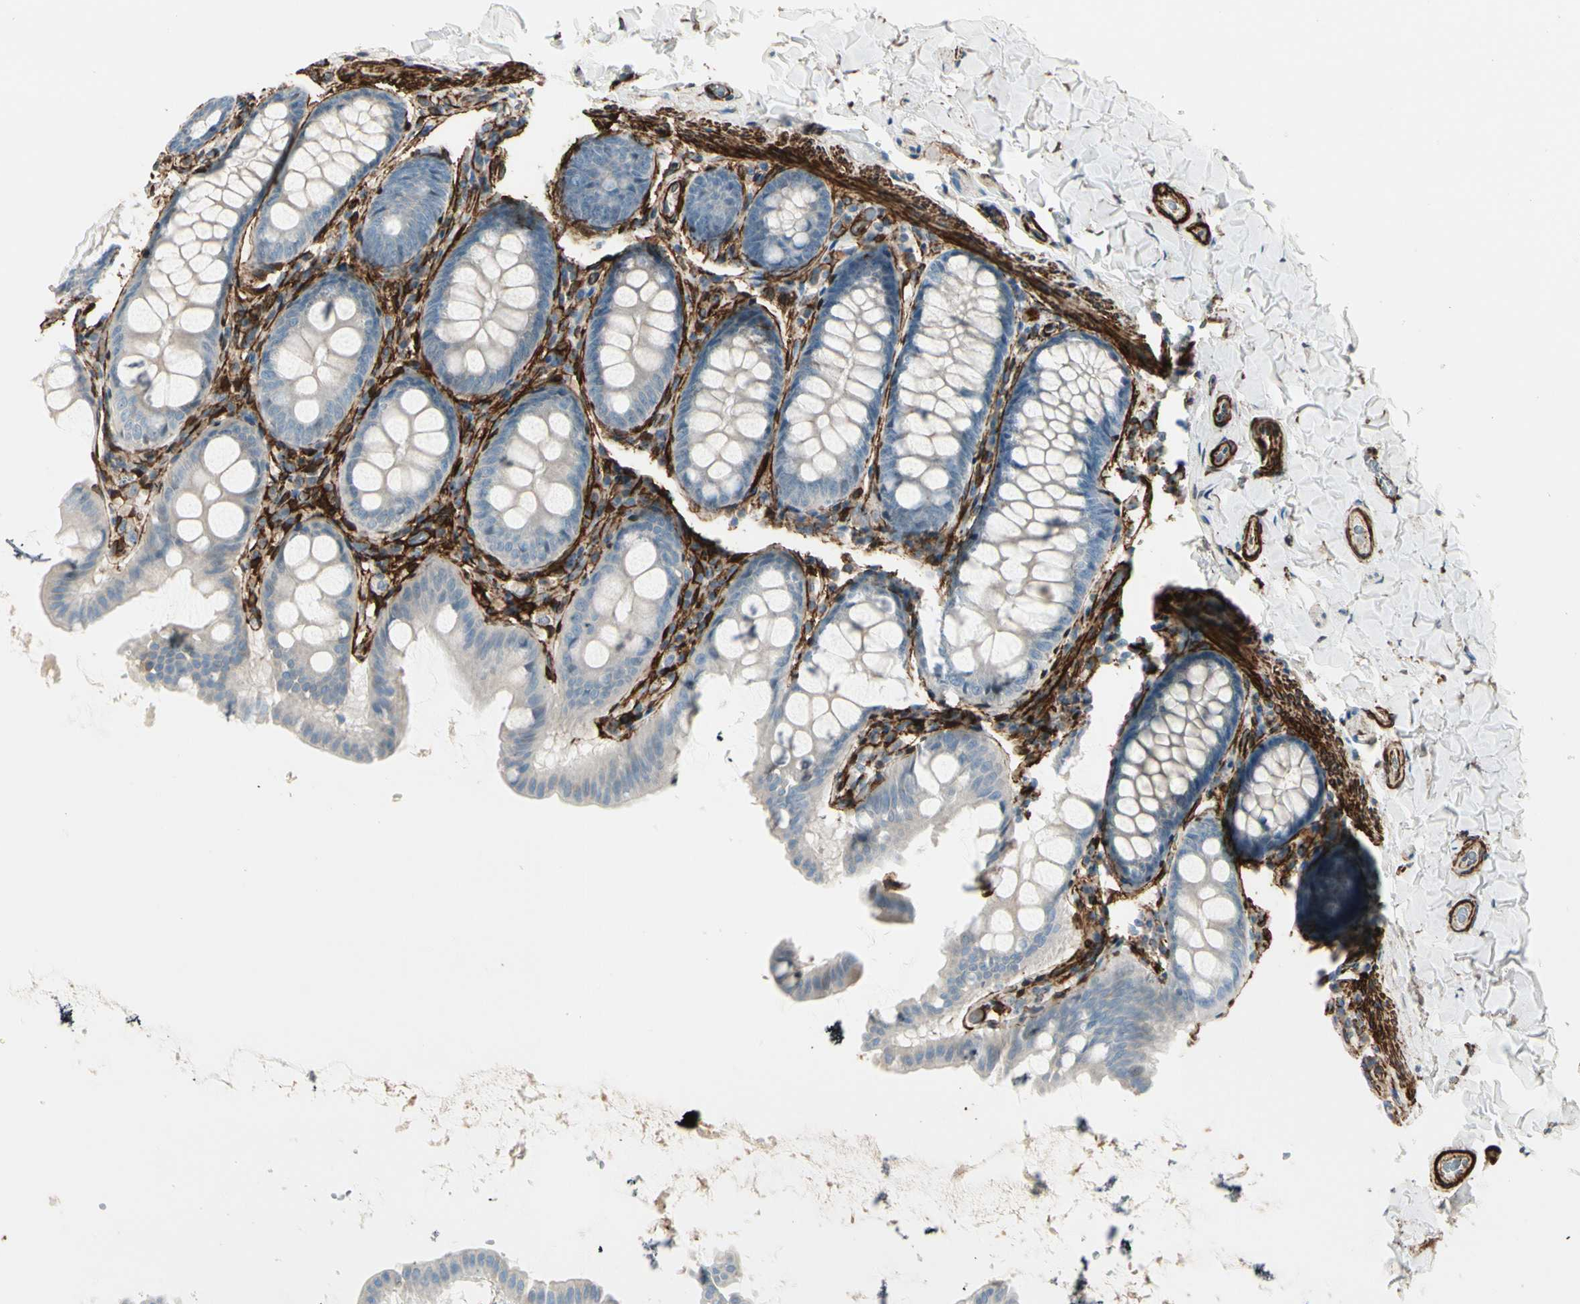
{"staining": {"intensity": "moderate", "quantity": ">75%", "location": "cytoplasmic/membranous"}, "tissue": "colon", "cell_type": "Endothelial cells", "image_type": "normal", "snomed": [{"axis": "morphology", "description": "Normal tissue, NOS"}, {"axis": "topography", "description": "Colon"}], "caption": "Brown immunohistochemical staining in normal colon demonstrates moderate cytoplasmic/membranous expression in about >75% of endothelial cells.", "gene": "CALD1", "patient": {"sex": "female", "age": 61}}